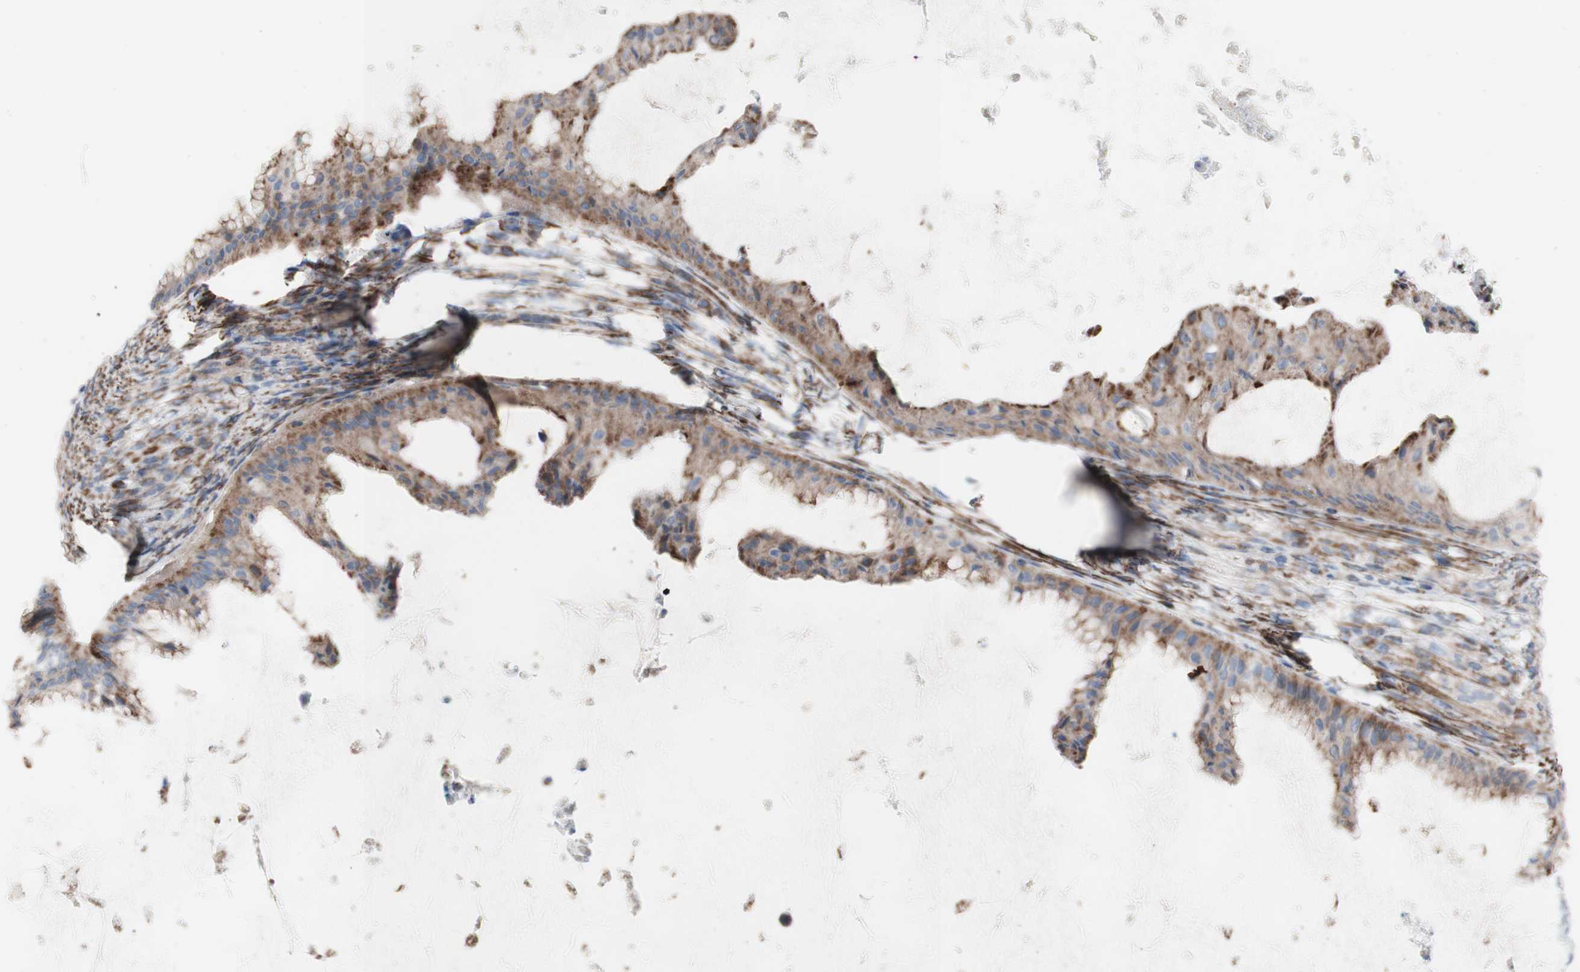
{"staining": {"intensity": "moderate", "quantity": "25%-75%", "location": "cytoplasmic/membranous"}, "tissue": "ovarian cancer", "cell_type": "Tumor cells", "image_type": "cancer", "snomed": [{"axis": "morphology", "description": "Cystadenocarcinoma, mucinous, NOS"}, {"axis": "topography", "description": "Ovary"}], "caption": "Ovarian mucinous cystadenocarcinoma stained with a brown dye exhibits moderate cytoplasmic/membranous positive staining in about 25%-75% of tumor cells.", "gene": "AGPAT5", "patient": {"sex": "female", "age": 61}}